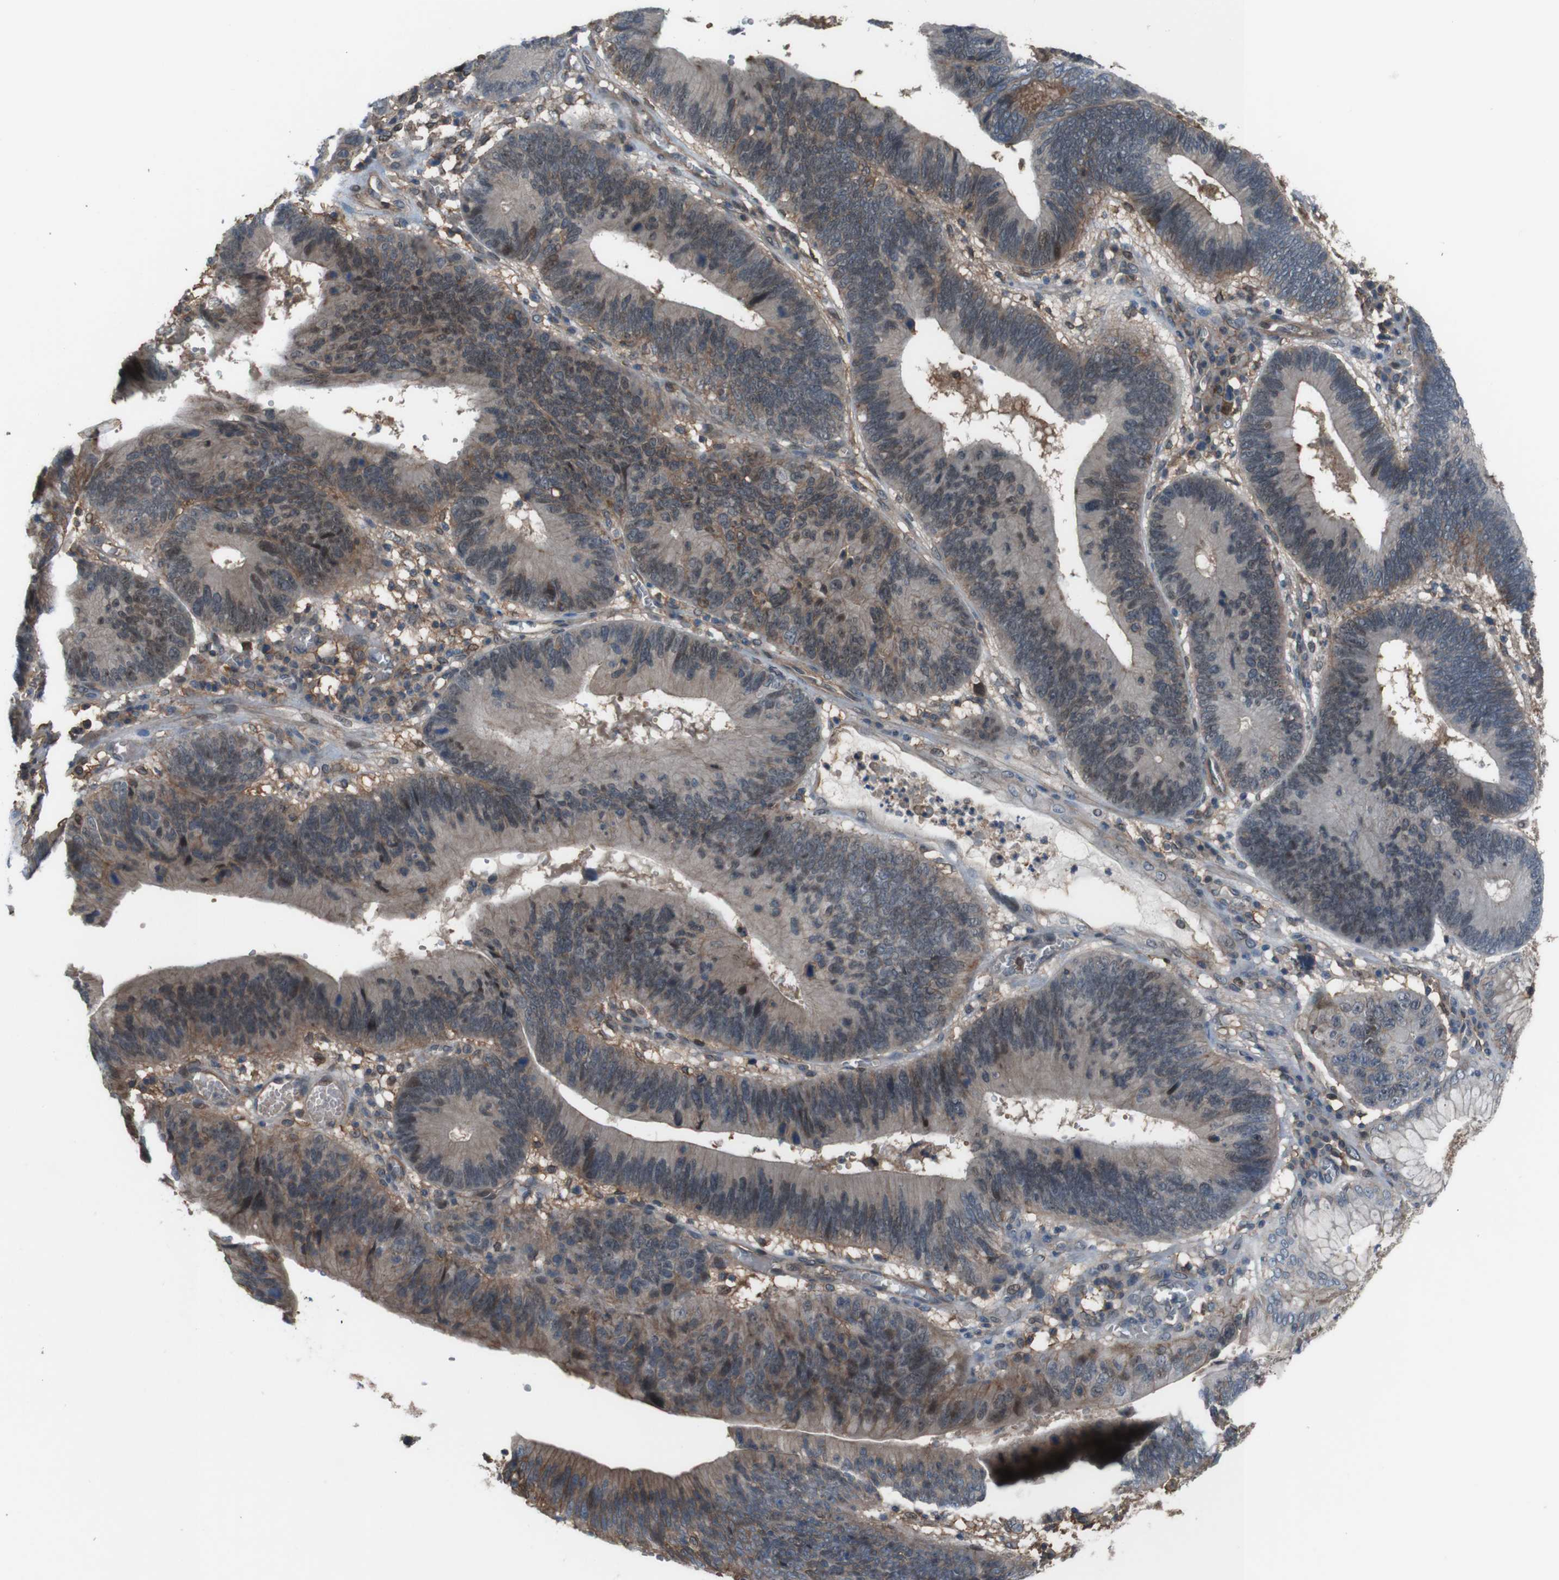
{"staining": {"intensity": "moderate", "quantity": "25%-75%", "location": "cytoplasmic/membranous"}, "tissue": "stomach cancer", "cell_type": "Tumor cells", "image_type": "cancer", "snomed": [{"axis": "morphology", "description": "Adenocarcinoma, NOS"}, {"axis": "topography", "description": "Stomach"}], "caption": "Tumor cells demonstrate medium levels of moderate cytoplasmic/membranous expression in approximately 25%-75% of cells in stomach cancer. The staining was performed using DAB (3,3'-diaminobenzidine) to visualize the protein expression in brown, while the nuclei were stained in blue with hematoxylin (Magnification: 20x).", "gene": "ATP2B1", "patient": {"sex": "male", "age": 59}}